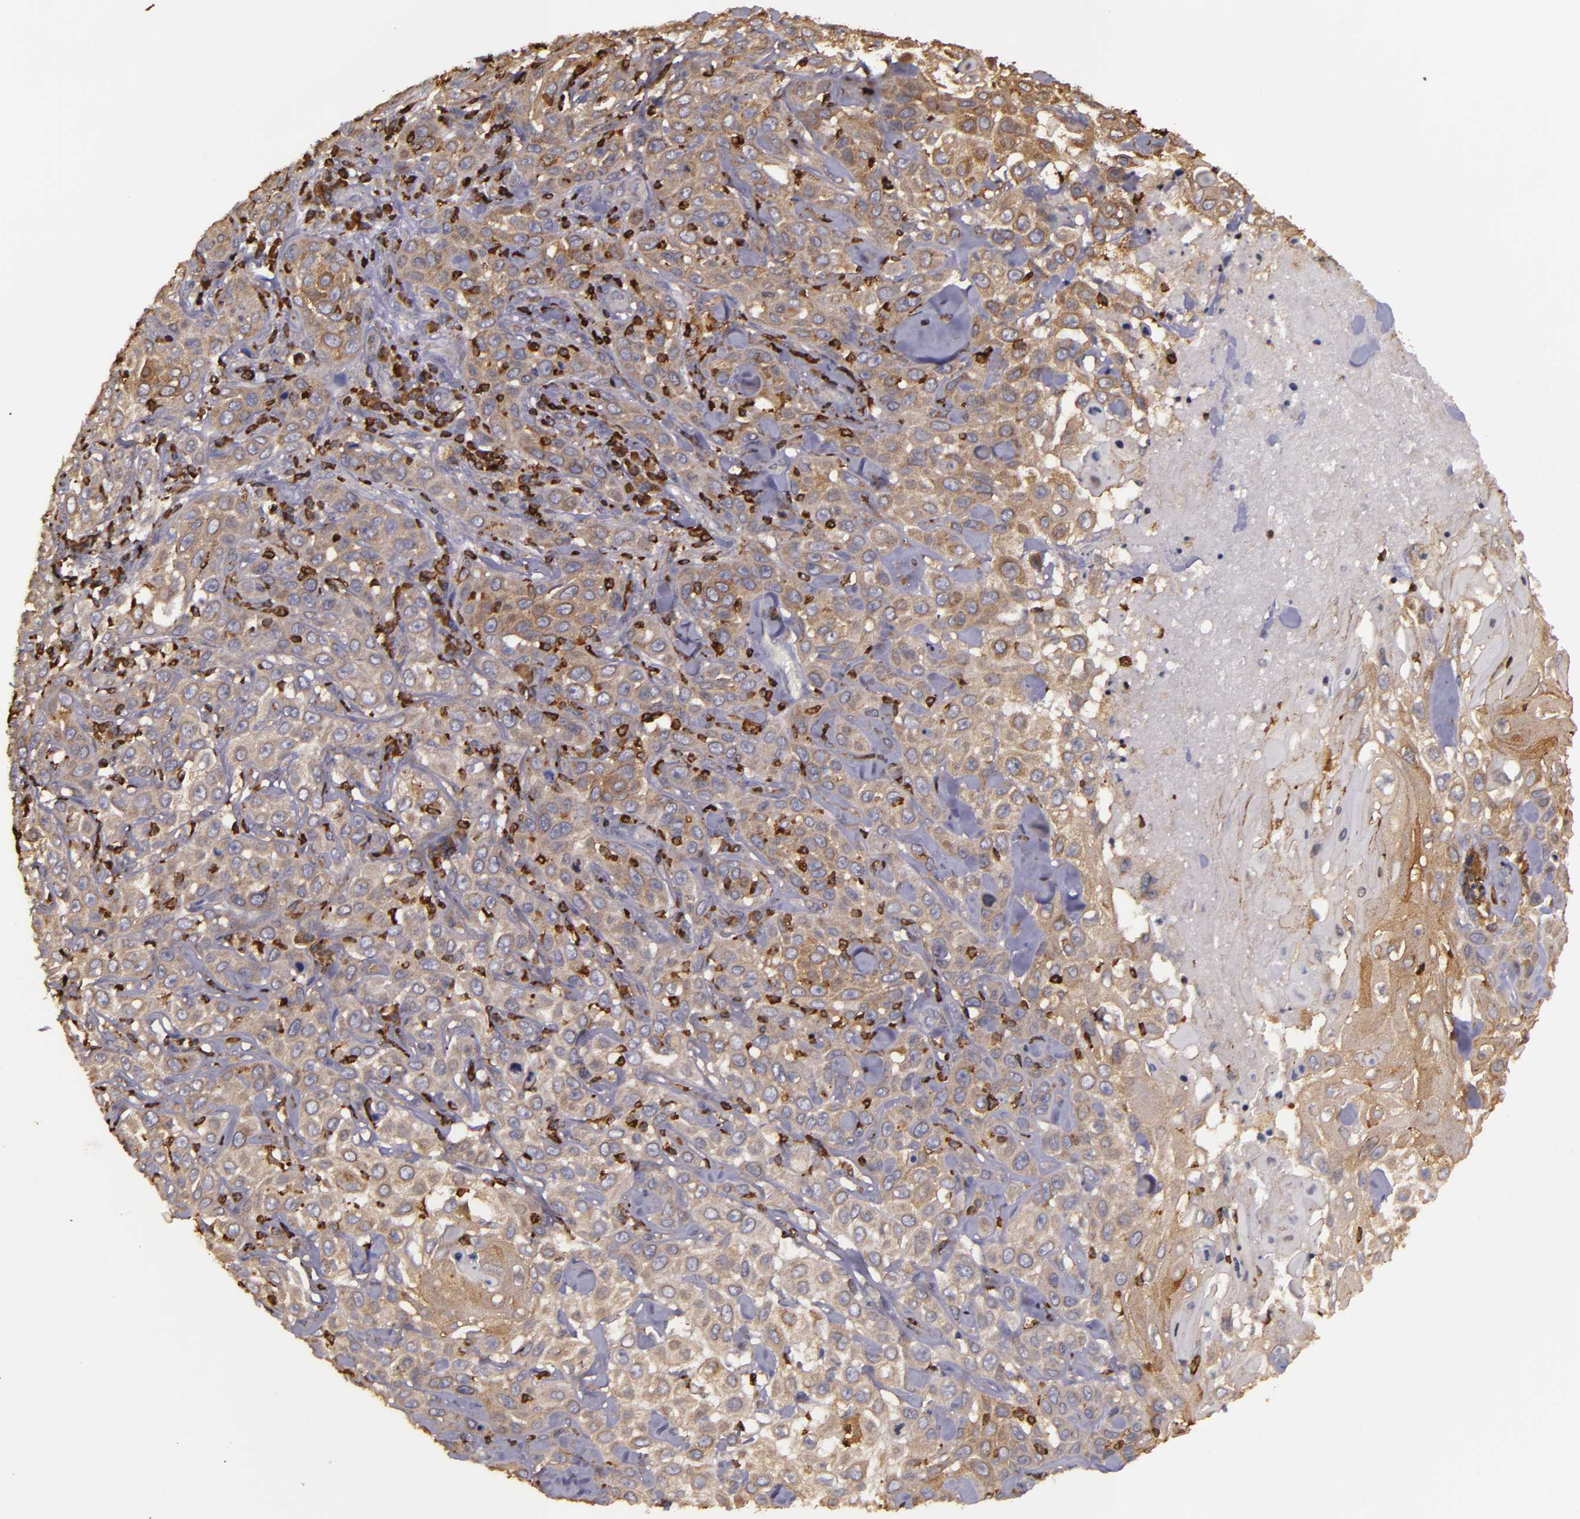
{"staining": {"intensity": "strong", "quantity": "25%-75%", "location": "cytoplasmic/membranous"}, "tissue": "skin cancer", "cell_type": "Tumor cells", "image_type": "cancer", "snomed": [{"axis": "morphology", "description": "Squamous cell carcinoma, NOS"}, {"axis": "topography", "description": "Skin"}], "caption": "High-magnification brightfield microscopy of squamous cell carcinoma (skin) stained with DAB (3,3'-diaminobenzidine) (brown) and counterstained with hematoxylin (blue). tumor cells exhibit strong cytoplasmic/membranous positivity is identified in approximately25%-75% of cells. The protein of interest is stained brown, and the nuclei are stained in blue (DAB (3,3'-diaminobenzidine) IHC with brightfield microscopy, high magnification).", "gene": "SLC9A3R1", "patient": {"sex": "male", "age": 84}}